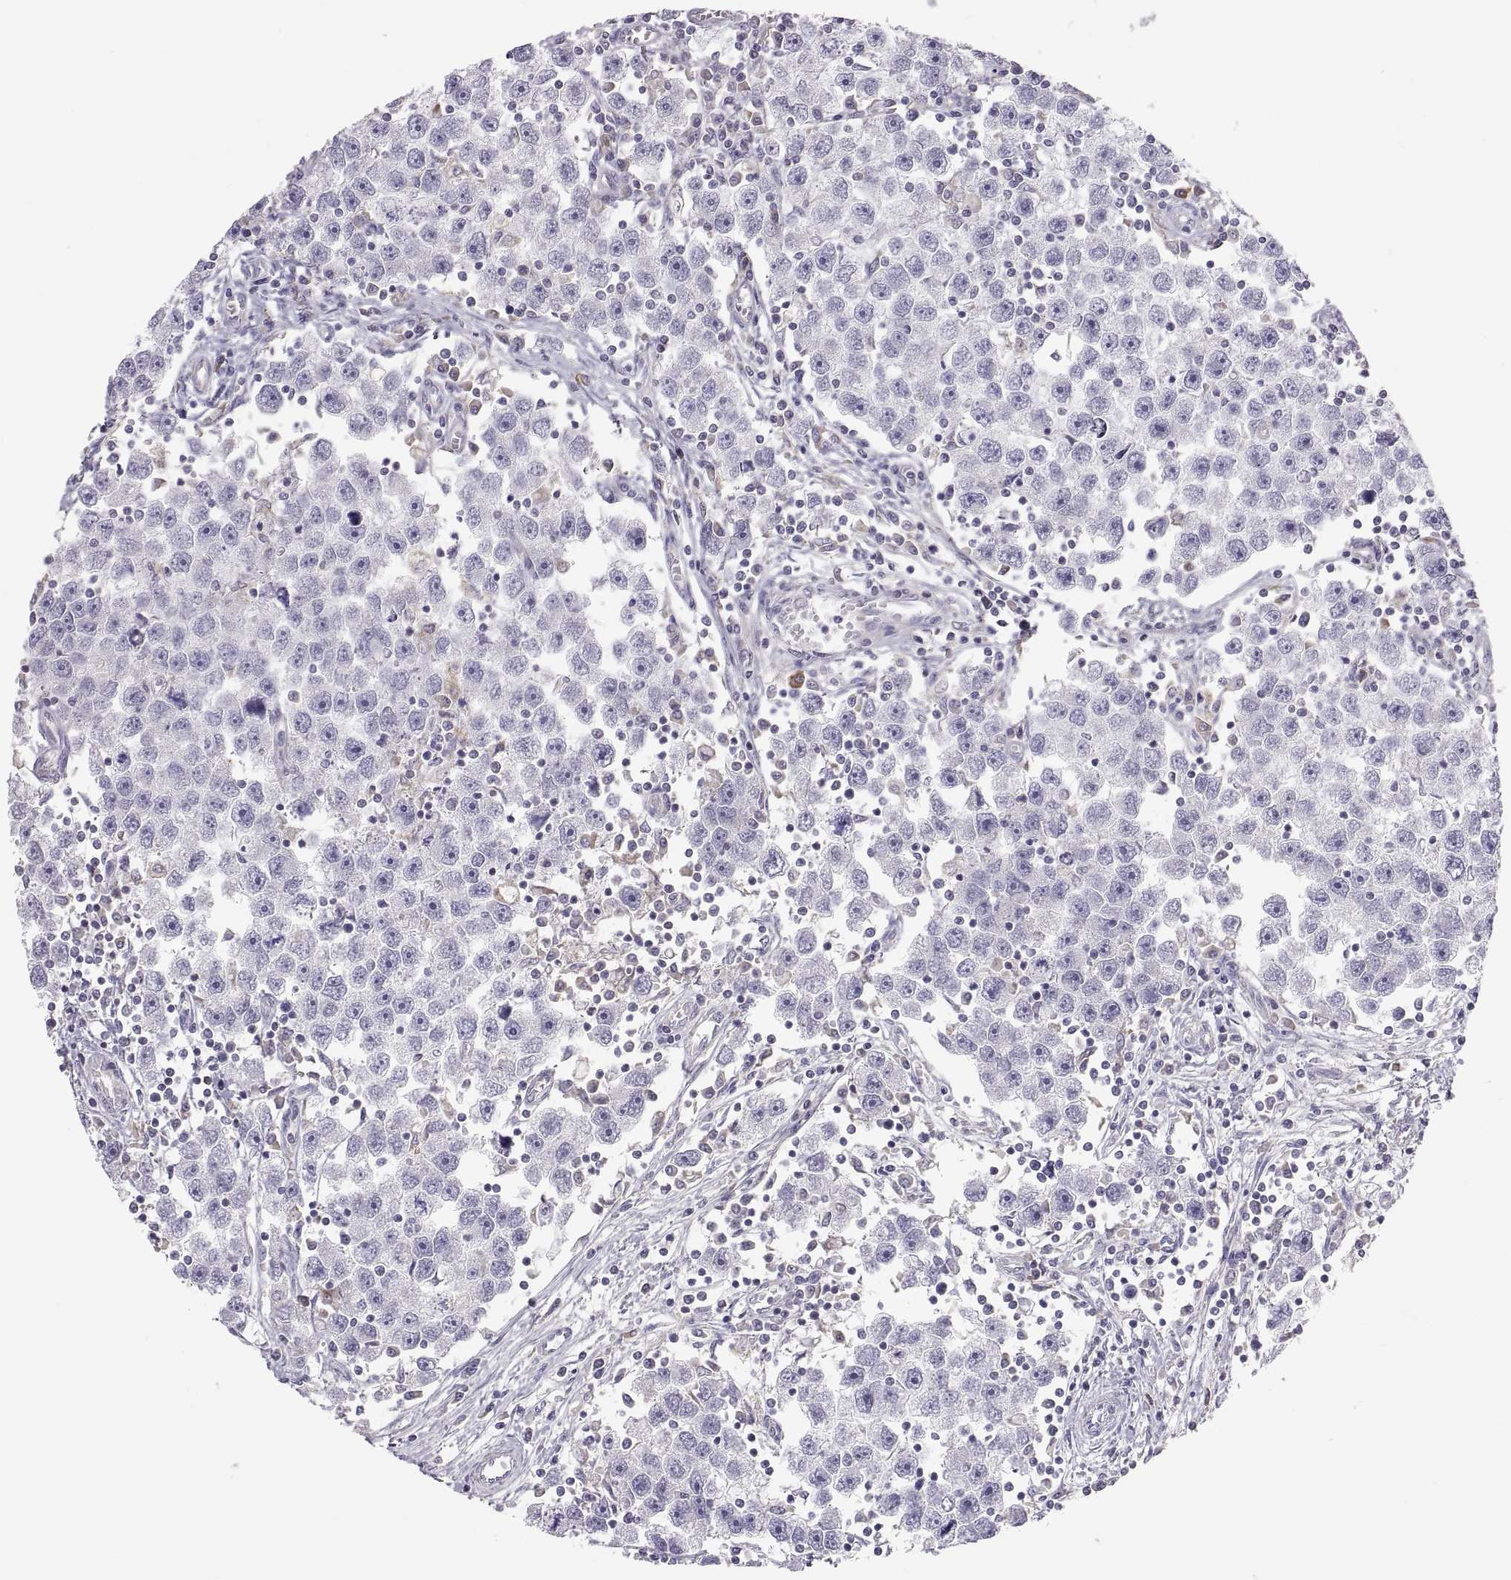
{"staining": {"intensity": "negative", "quantity": "none", "location": "none"}, "tissue": "testis cancer", "cell_type": "Tumor cells", "image_type": "cancer", "snomed": [{"axis": "morphology", "description": "Seminoma, NOS"}, {"axis": "topography", "description": "Testis"}], "caption": "Protein analysis of testis seminoma demonstrates no significant staining in tumor cells.", "gene": "ERO1A", "patient": {"sex": "male", "age": 30}}